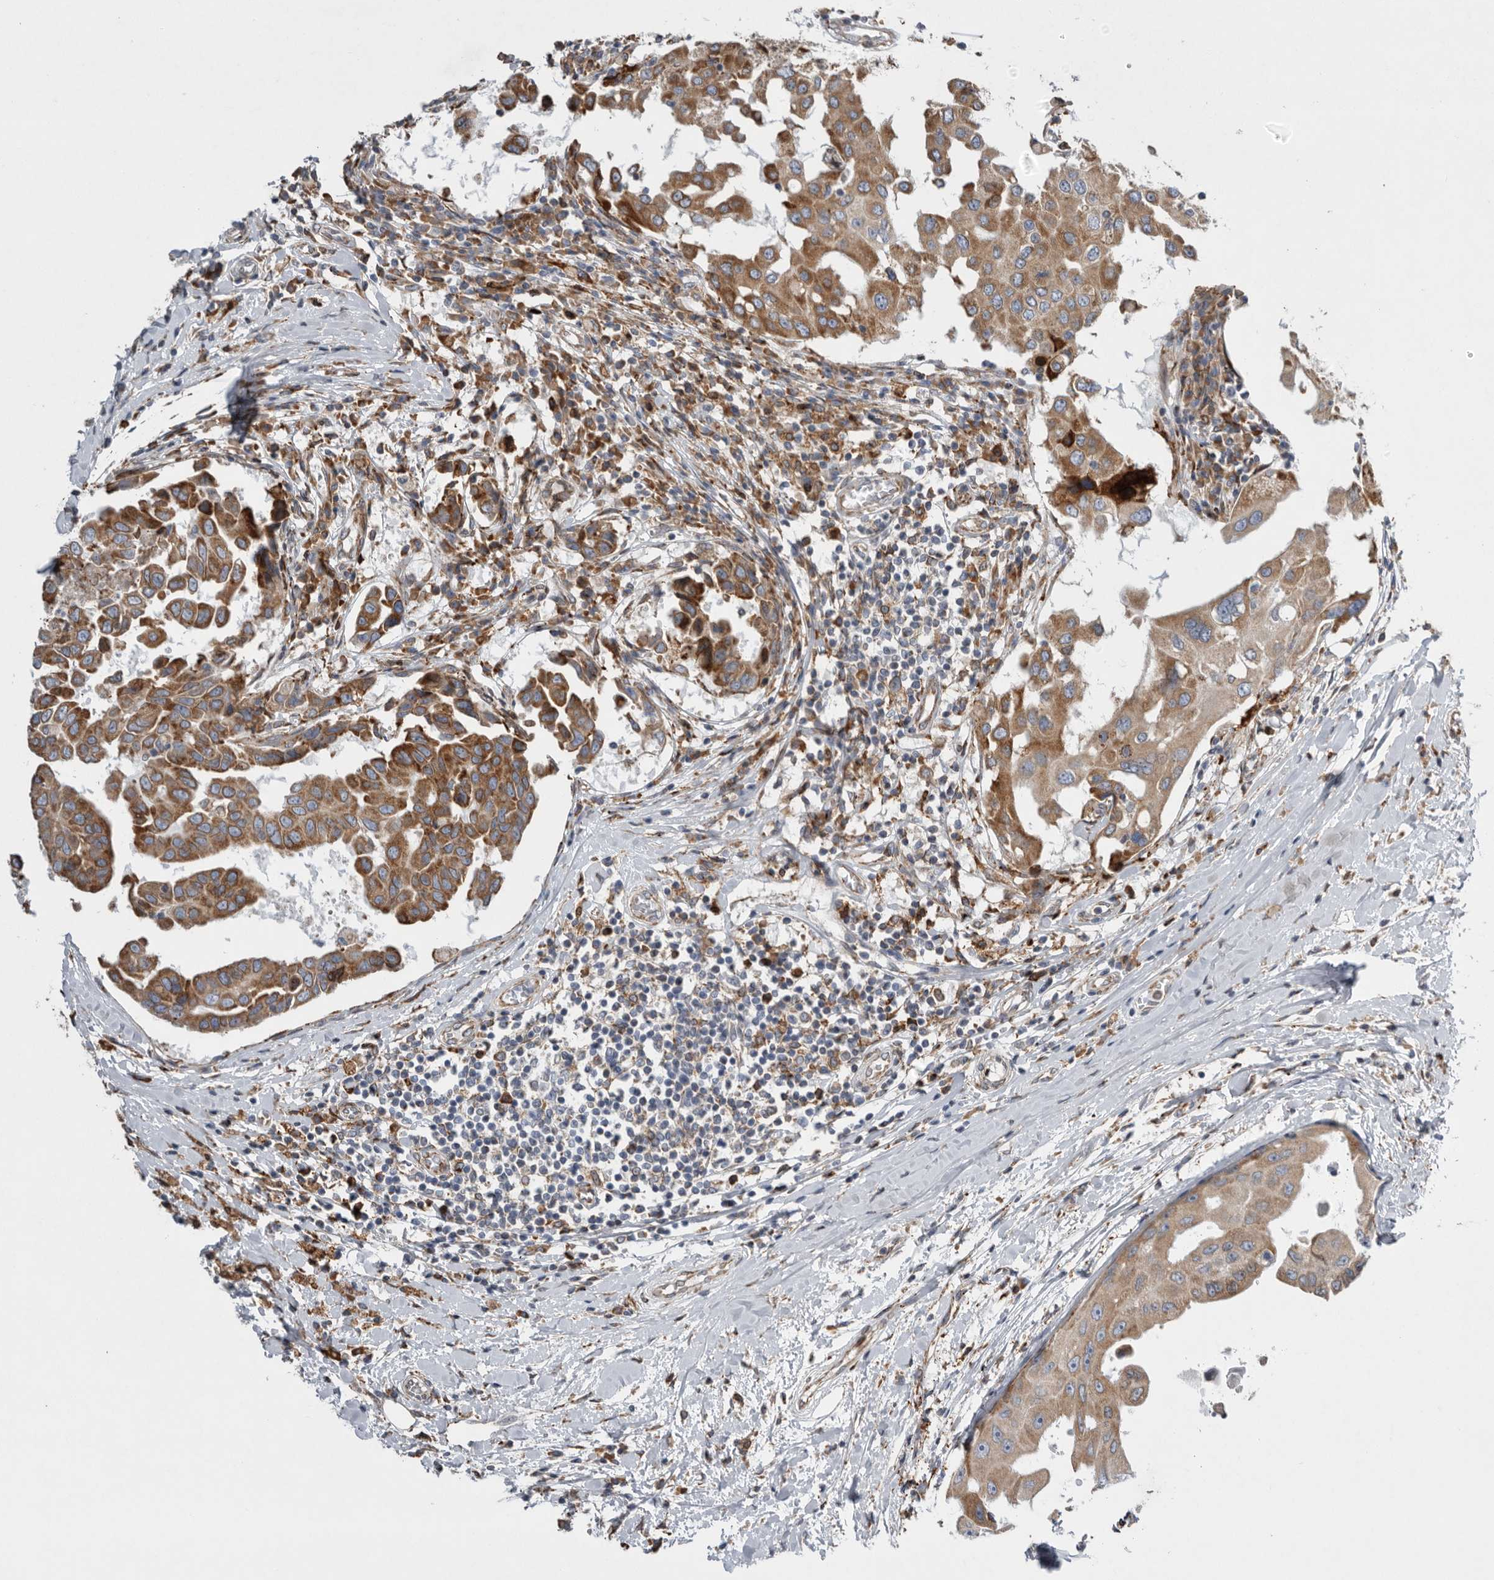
{"staining": {"intensity": "moderate", "quantity": ">75%", "location": "cytoplasmic/membranous"}, "tissue": "breast cancer", "cell_type": "Tumor cells", "image_type": "cancer", "snomed": [{"axis": "morphology", "description": "Duct carcinoma"}, {"axis": "topography", "description": "Breast"}], "caption": "Breast cancer stained for a protein (brown) demonstrates moderate cytoplasmic/membranous positive positivity in approximately >75% of tumor cells.", "gene": "GANAB", "patient": {"sex": "female", "age": 27}}